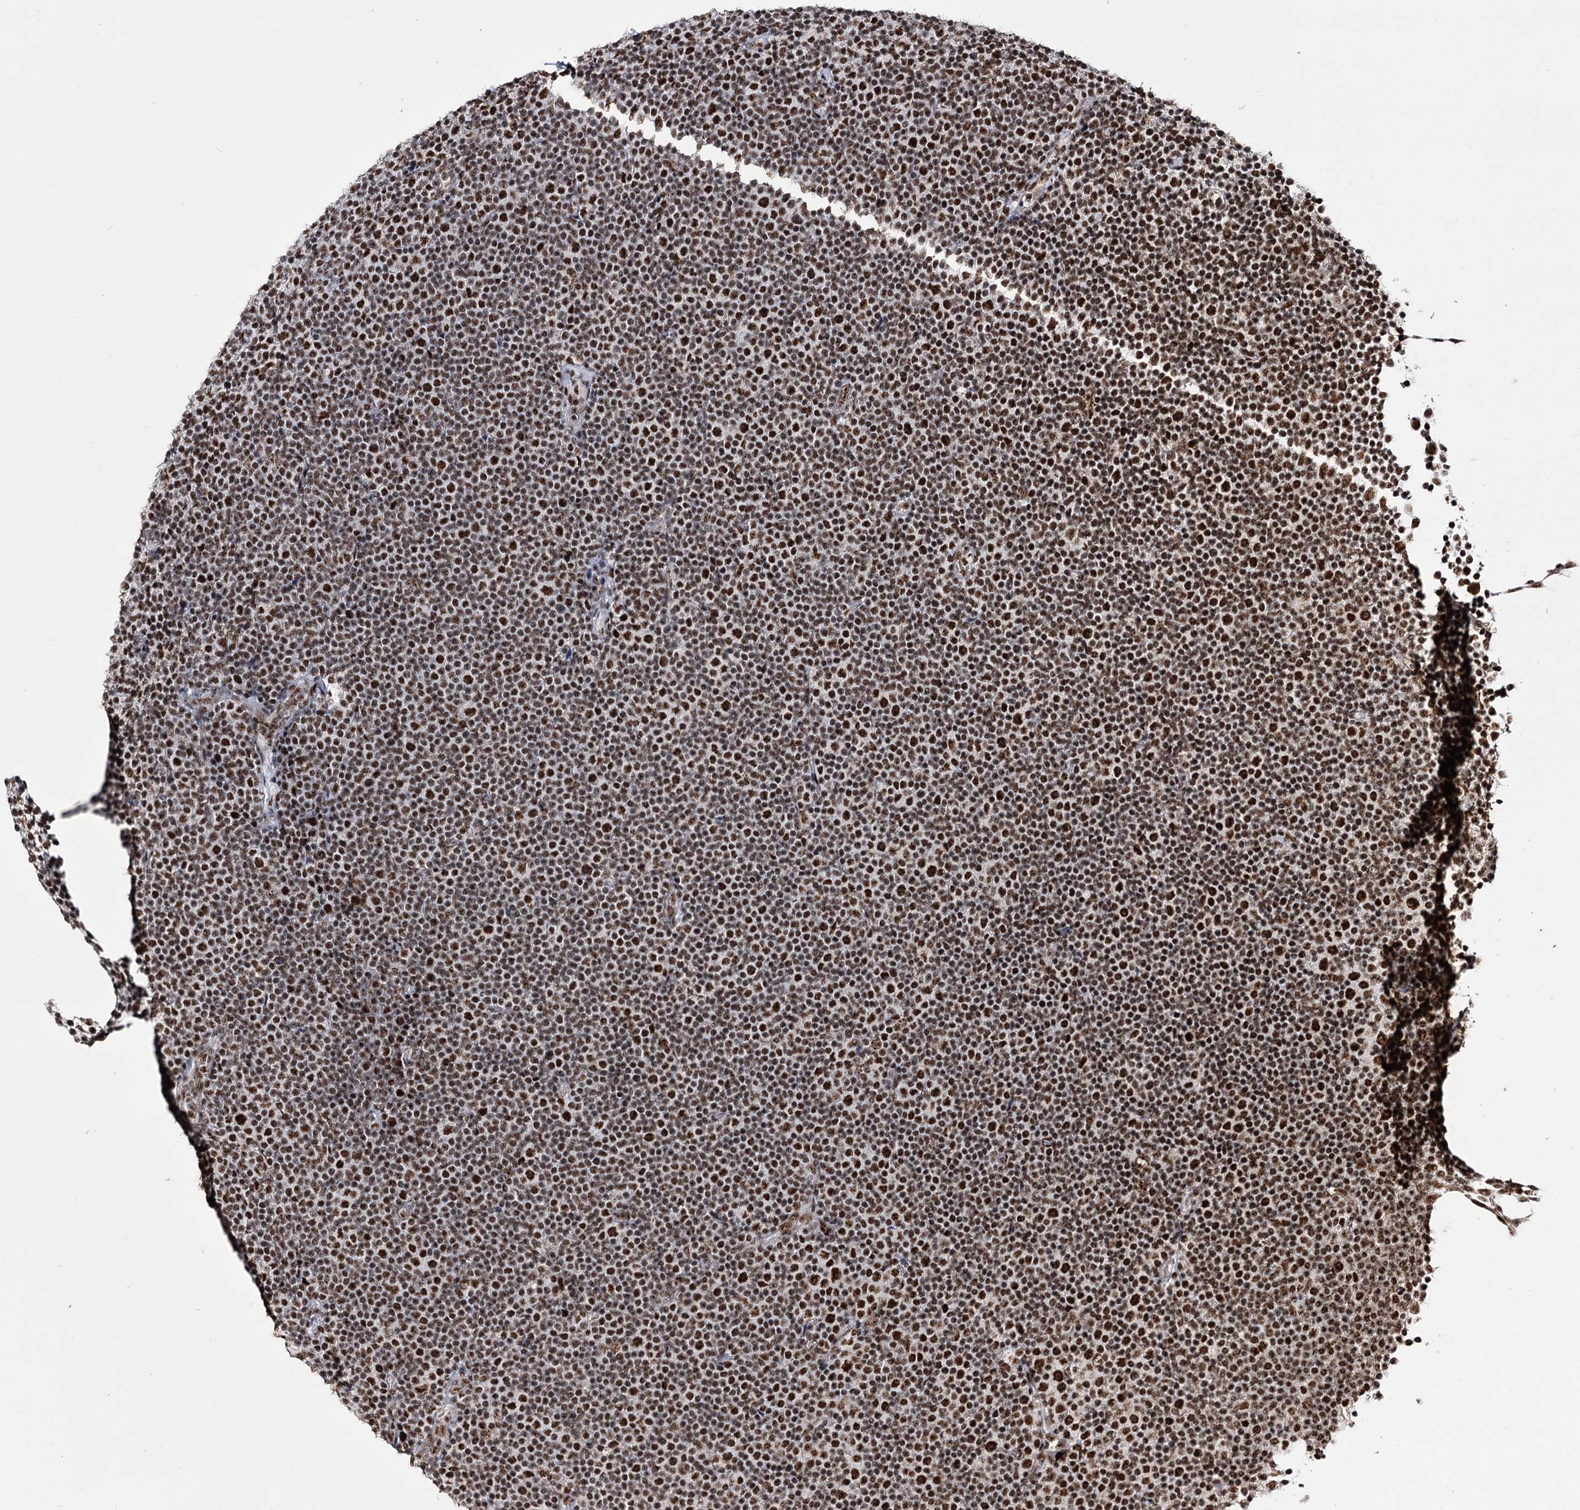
{"staining": {"intensity": "strong", "quantity": ">75%", "location": "nuclear"}, "tissue": "lymphoma", "cell_type": "Tumor cells", "image_type": "cancer", "snomed": [{"axis": "morphology", "description": "Malignant lymphoma, non-Hodgkin's type, Low grade"}, {"axis": "topography", "description": "Lymph node"}], "caption": "A photomicrograph showing strong nuclear staining in about >75% of tumor cells in low-grade malignant lymphoma, non-Hodgkin's type, as visualized by brown immunohistochemical staining.", "gene": "PRPF40A", "patient": {"sex": "female", "age": 67}}